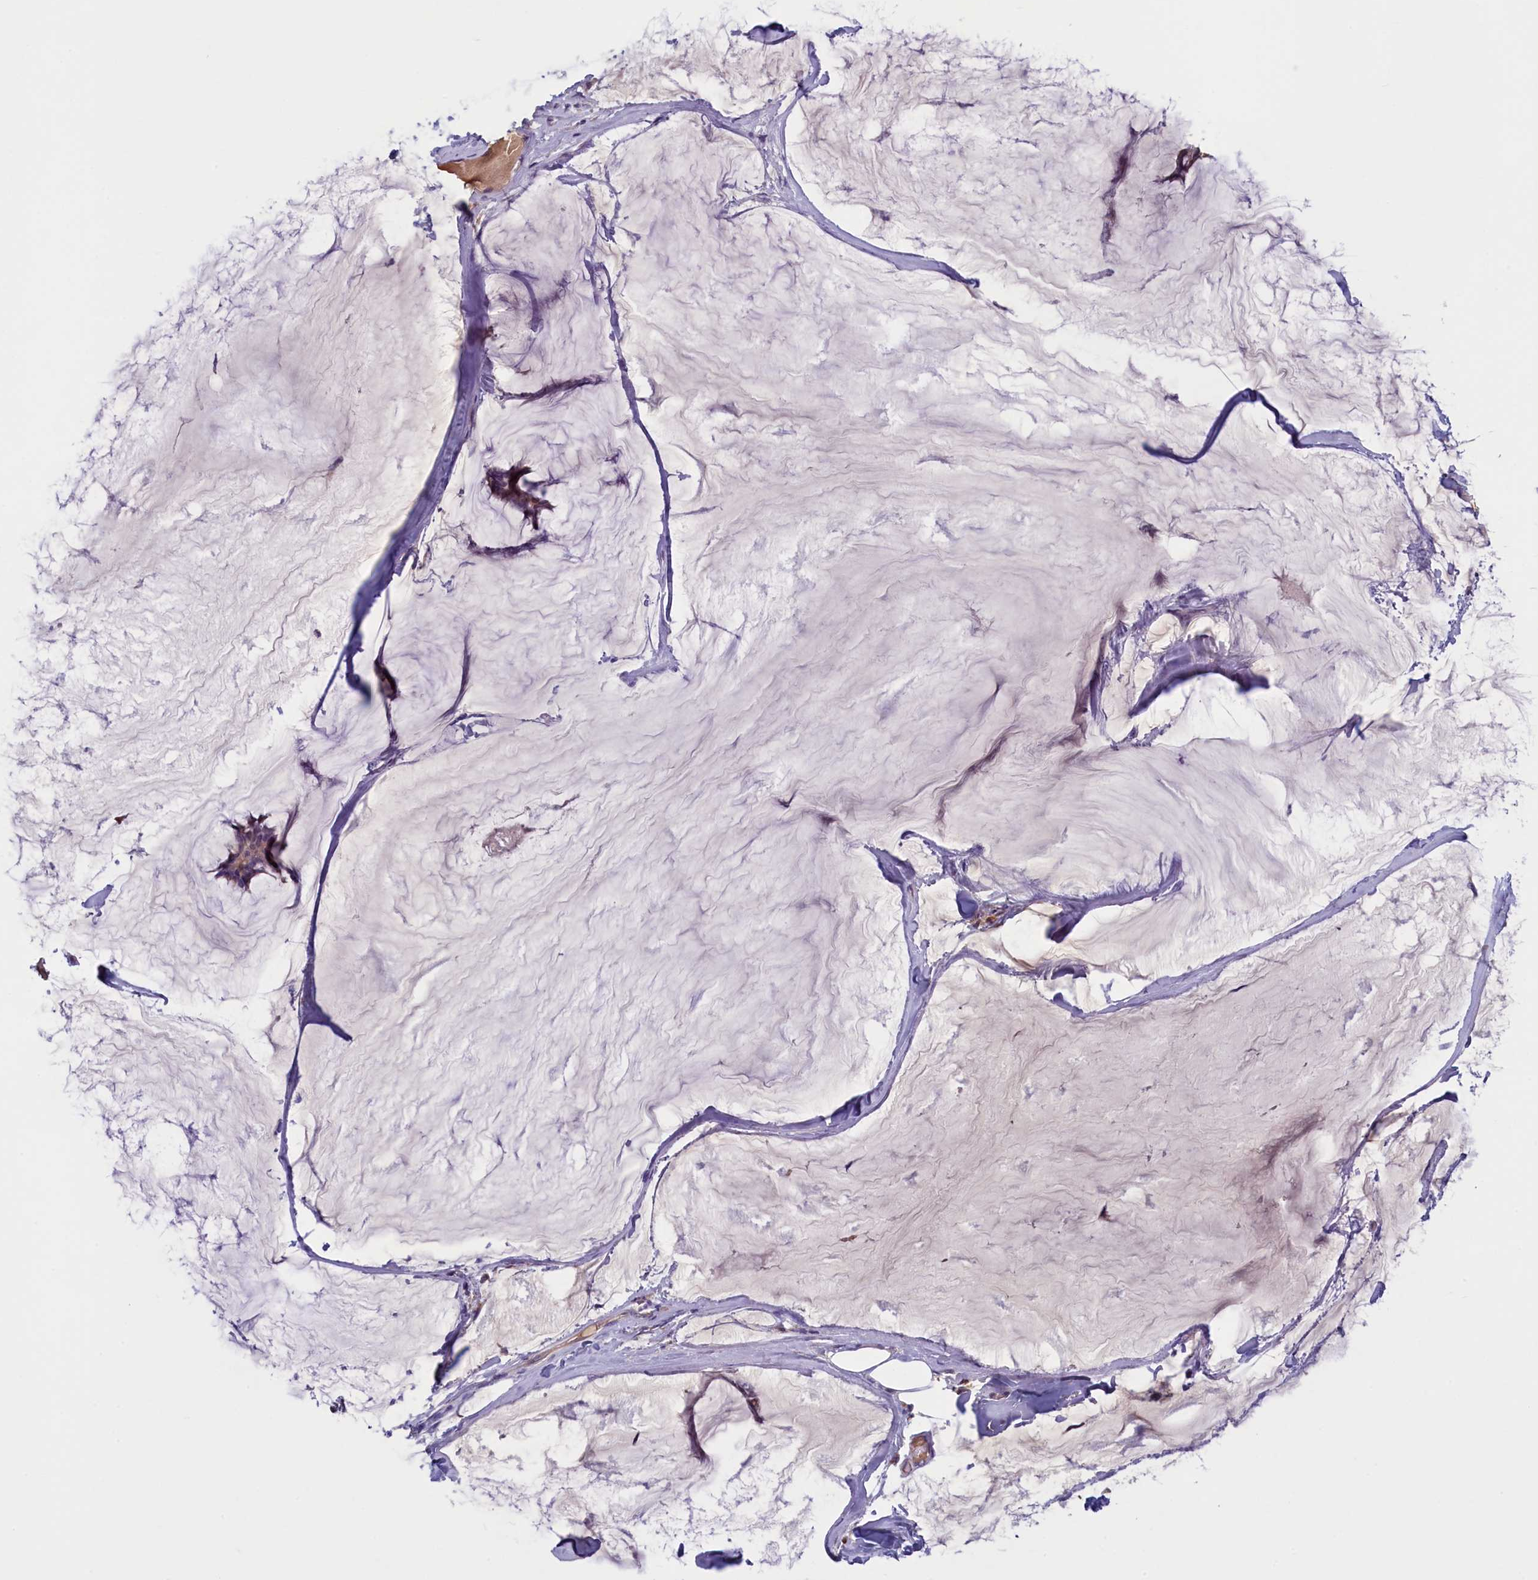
{"staining": {"intensity": "weak", "quantity": ">75%", "location": "cytoplasmic/membranous"}, "tissue": "breast cancer", "cell_type": "Tumor cells", "image_type": "cancer", "snomed": [{"axis": "morphology", "description": "Duct carcinoma"}, {"axis": "topography", "description": "Breast"}], "caption": "Immunohistochemistry histopathology image of human breast cancer (intraductal carcinoma) stained for a protein (brown), which reveals low levels of weak cytoplasmic/membranous staining in approximately >75% of tumor cells.", "gene": "NUBP1", "patient": {"sex": "female", "age": 93}}